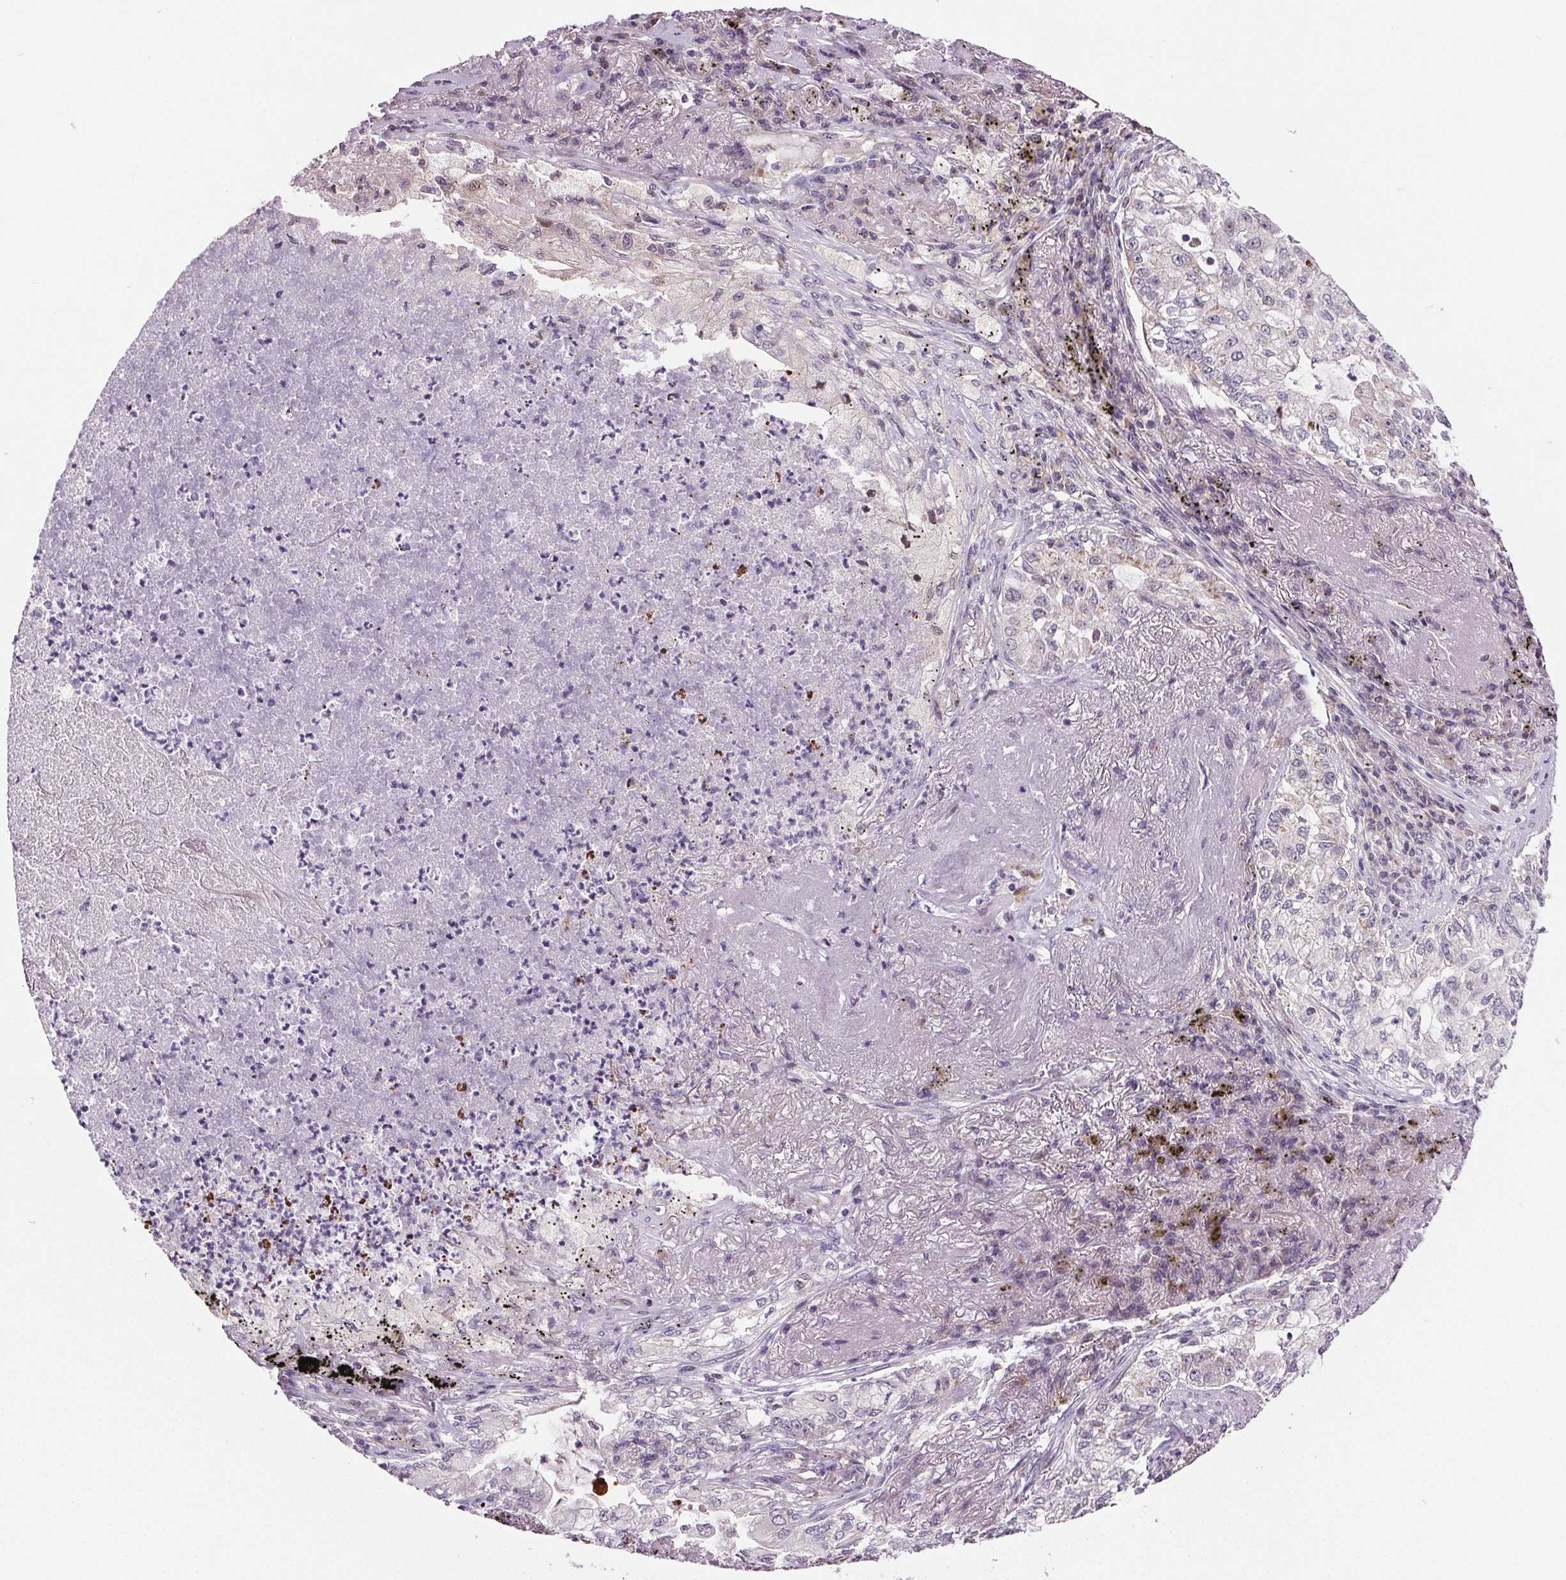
{"staining": {"intensity": "negative", "quantity": "none", "location": "none"}, "tissue": "lung cancer", "cell_type": "Tumor cells", "image_type": "cancer", "snomed": [{"axis": "morphology", "description": "Adenocarcinoma, NOS"}, {"axis": "topography", "description": "Lung"}], "caption": "The photomicrograph exhibits no significant expression in tumor cells of lung cancer.", "gene": "SUCLA2", "patient": {"sex": "female", "age": 73}}